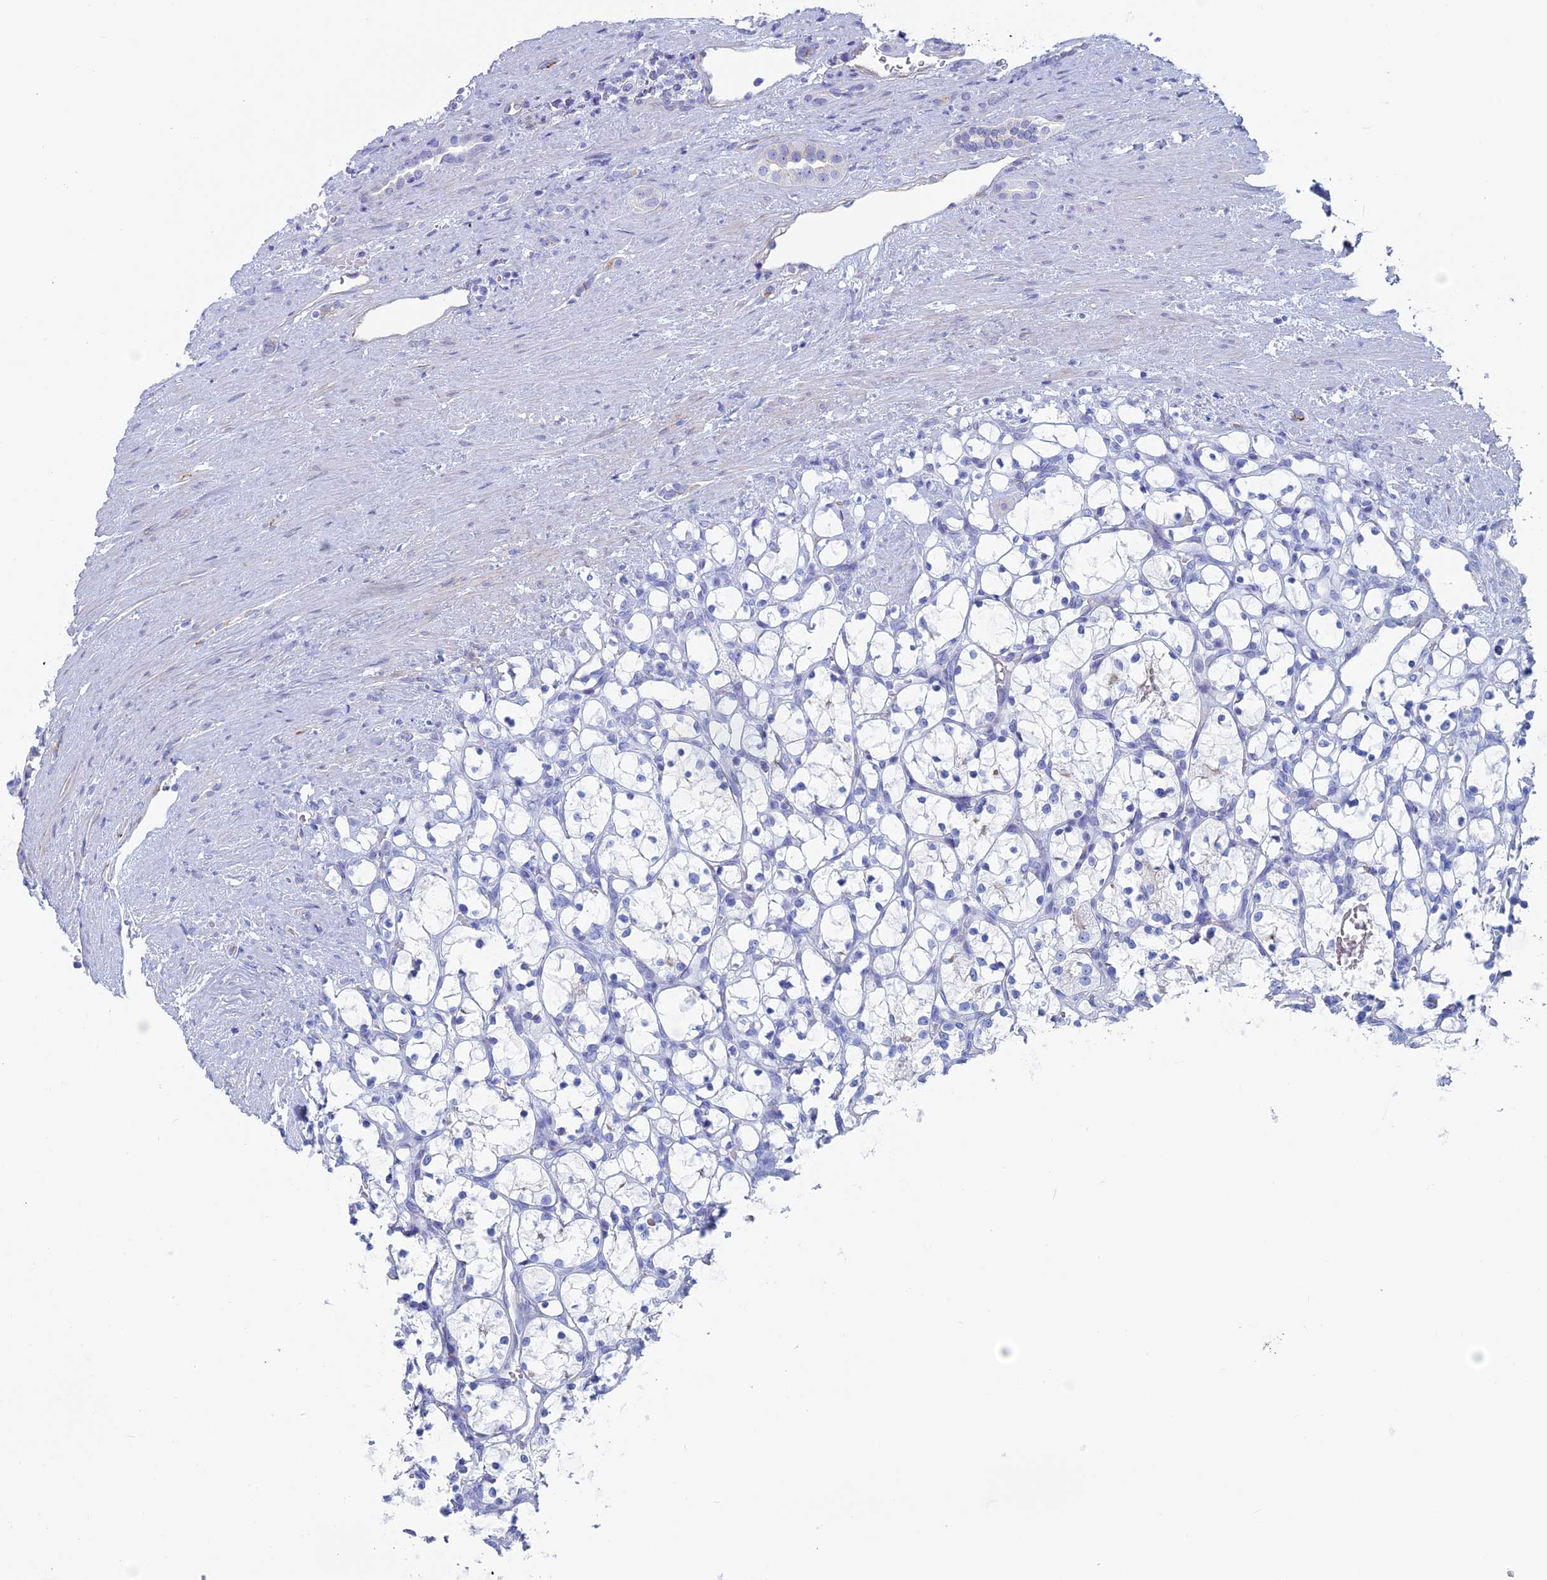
{"staining": {"intensity": "negative", "quantity": "none", "location": "none"}, "tissue": "renal cancer", "cell_type": "Tumor cells", "image_type": "cancer", "snomed": [{"axis": "morphology", "description": "Adenocarcinoma, NOS"}, {"axis": "topography", "description": "Kidney"}], "caption": "IHC of human renal cancer (adenocarcinoma) reveals no staining in tumor cells. (DAB immunohistochemistry, high magnification).", "gene": "MAGEB6", "patient": {"sex": "female", "age": 69}}